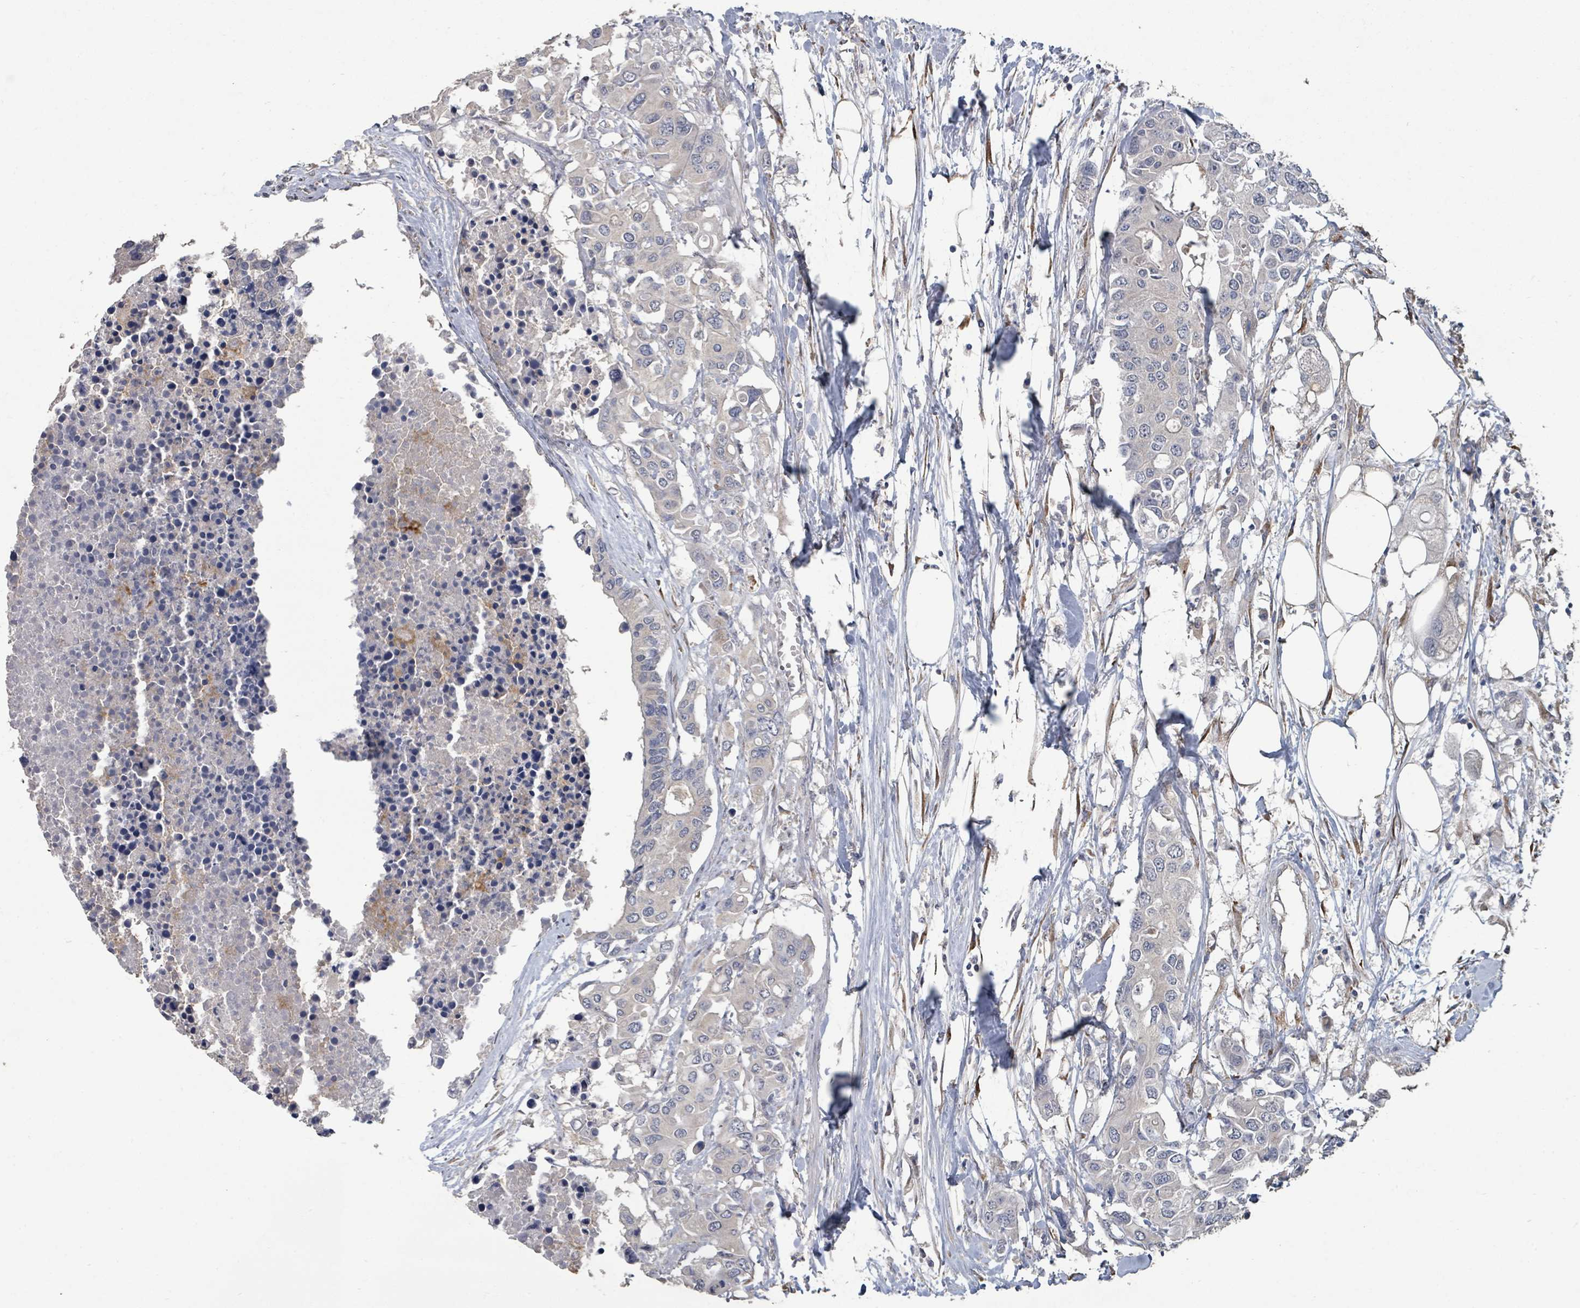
{"staining": {"intensity": "negative", "quantity": "none", "location": "none"}, "tissue": "colorectal cancer", "cell_type": "Tumor cells", "image_type": "cancer", "snomed": [{"axis": "morphology", "description": "Adenocarcinoma, NOS"}, {"axis": "topography", "description": "Colon"}], "caption": "The IHC histopathology image has no significant expression in tumor cells of adenocarcinoma (colorectal) tissue.", "gene": "SLC9A7", "patient": {"sex": "male", "age": 77}}